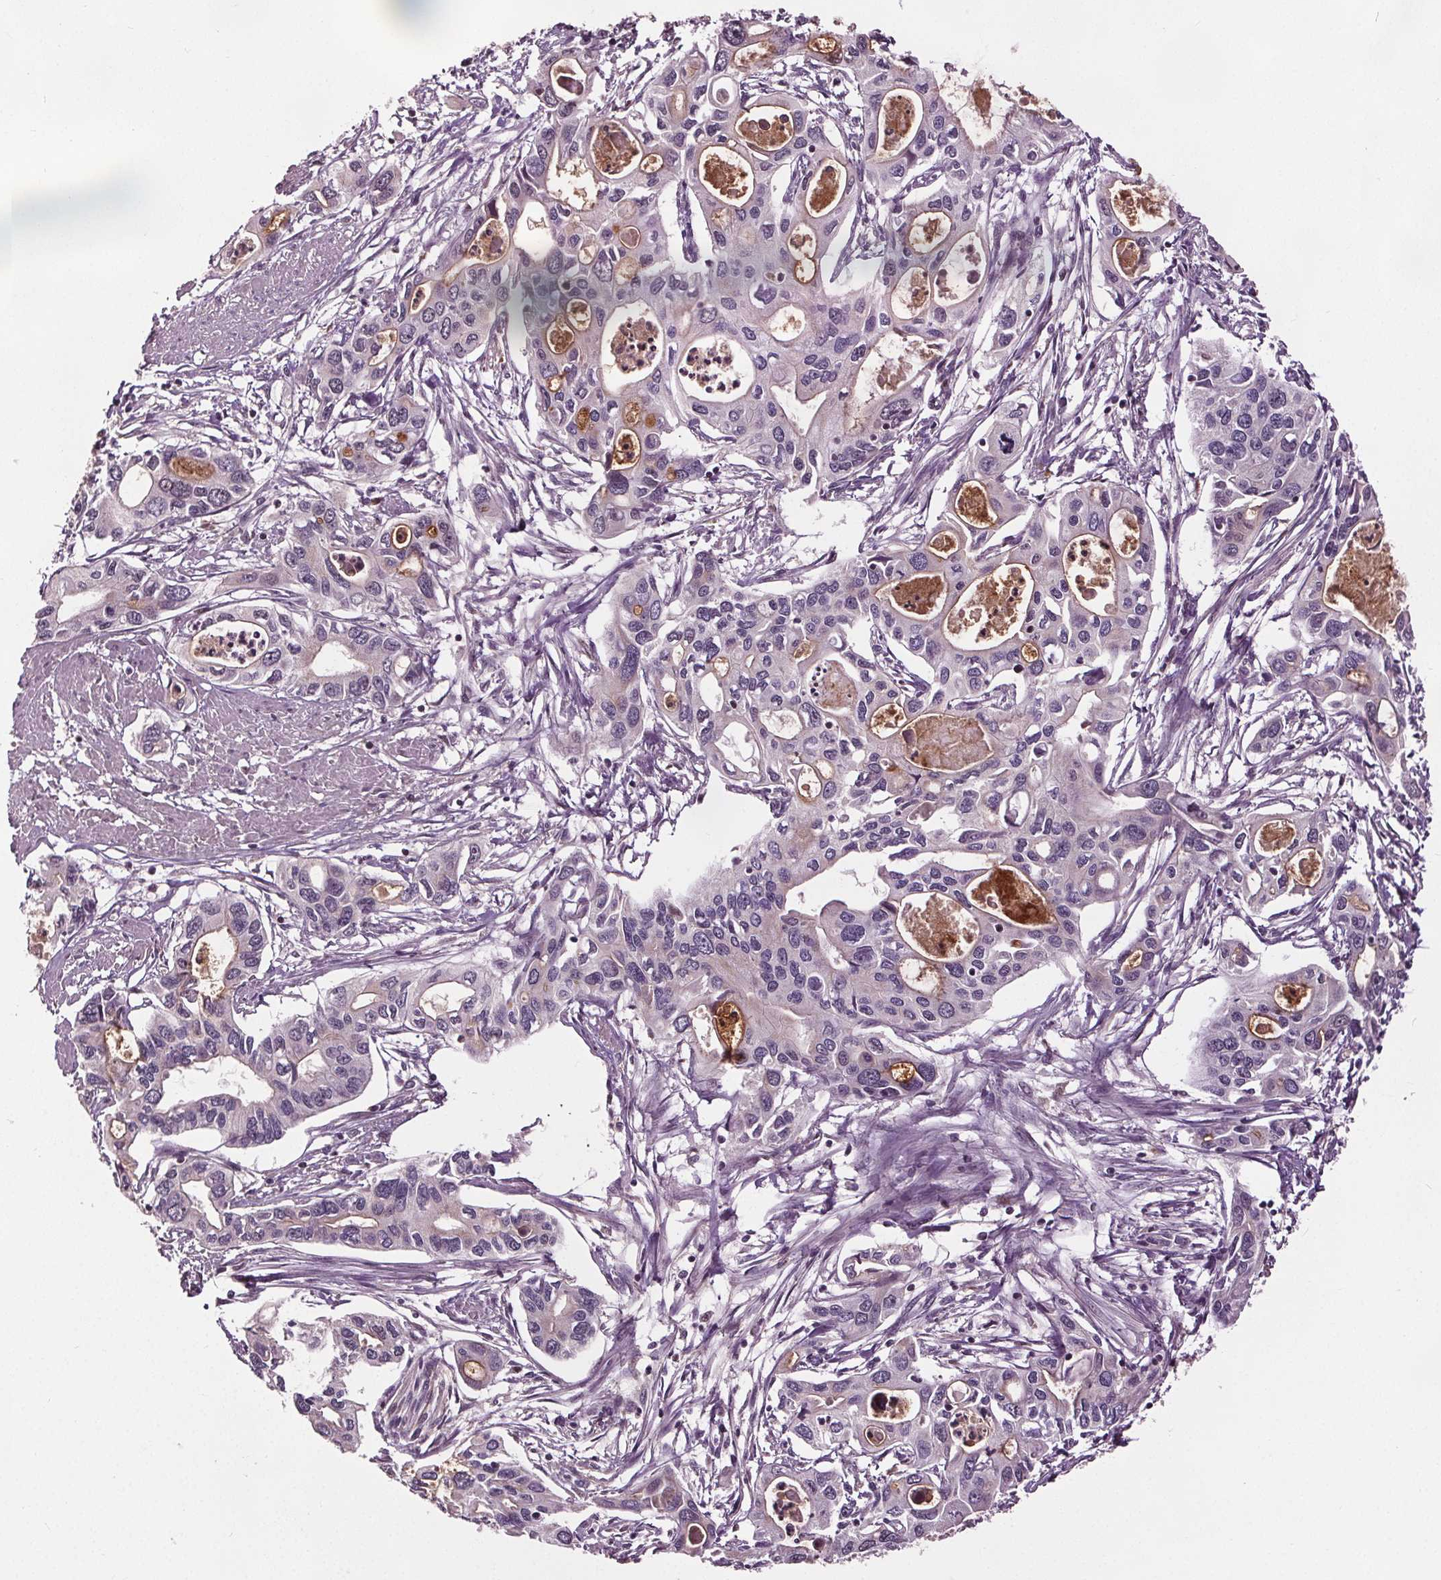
{"staining": {"intensity": "weak", "quantity": "<25%", "location": "cytoplasmic/membranous"}, "tissue": "pancreatic cancer", "cell_type": "Tumor cells", "image_type": "cancer", "snomed": [{"axis": "morphology", "description": "Adenocarcinoma, NOS"}, {"axis": "topography", "description": "Pancreas"}], "caption": "Protein analysis of pancreatic cancer exhibits no significant staining in tumor cells.", "gene": "DDX11", "patient": {"sex": "male", "age": 60}}